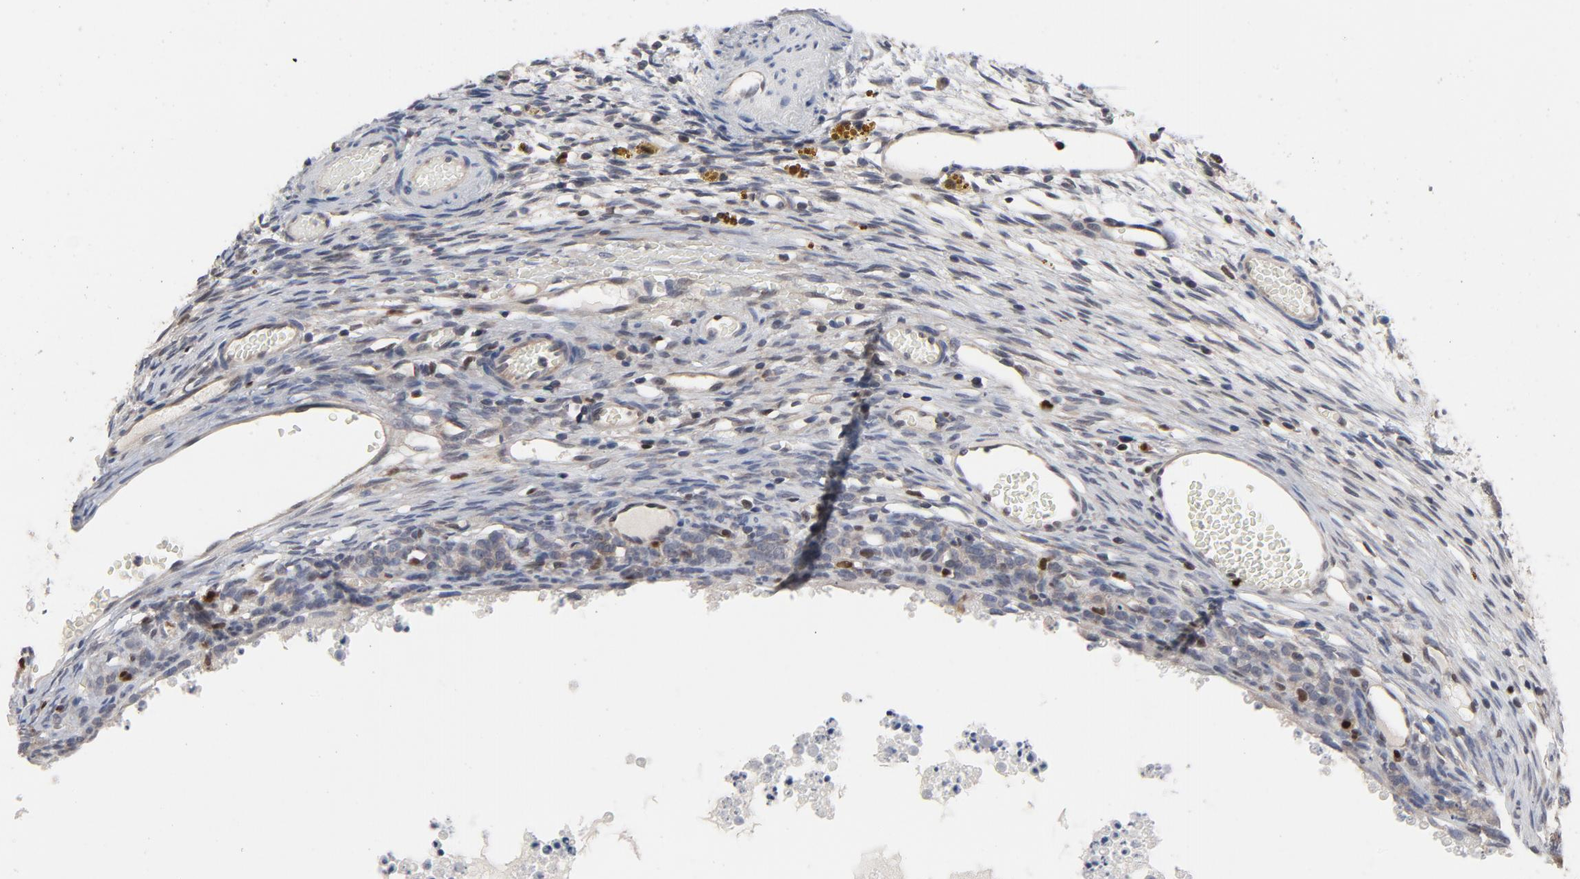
{"staining": {"intensity": "negative", "quantity": "none", "location": "none"}, "tissue": "ovary", "cell_type": "Follicle cells", "image_type": "normal", "snomed": [{"axis": "morphology", "description": "Normal tissue, NOS"}, {"axis": "topography", "description": "Ovary"}], "caption": "Follicle cells are negative for brown protein staining in unremarkable ovary. The staining is performed using DAB brown chromogen with nuclei counter-stained in using hematoxylin.", "gene": "NFKB1", "patient": {"sex": "female", "age": 35}}